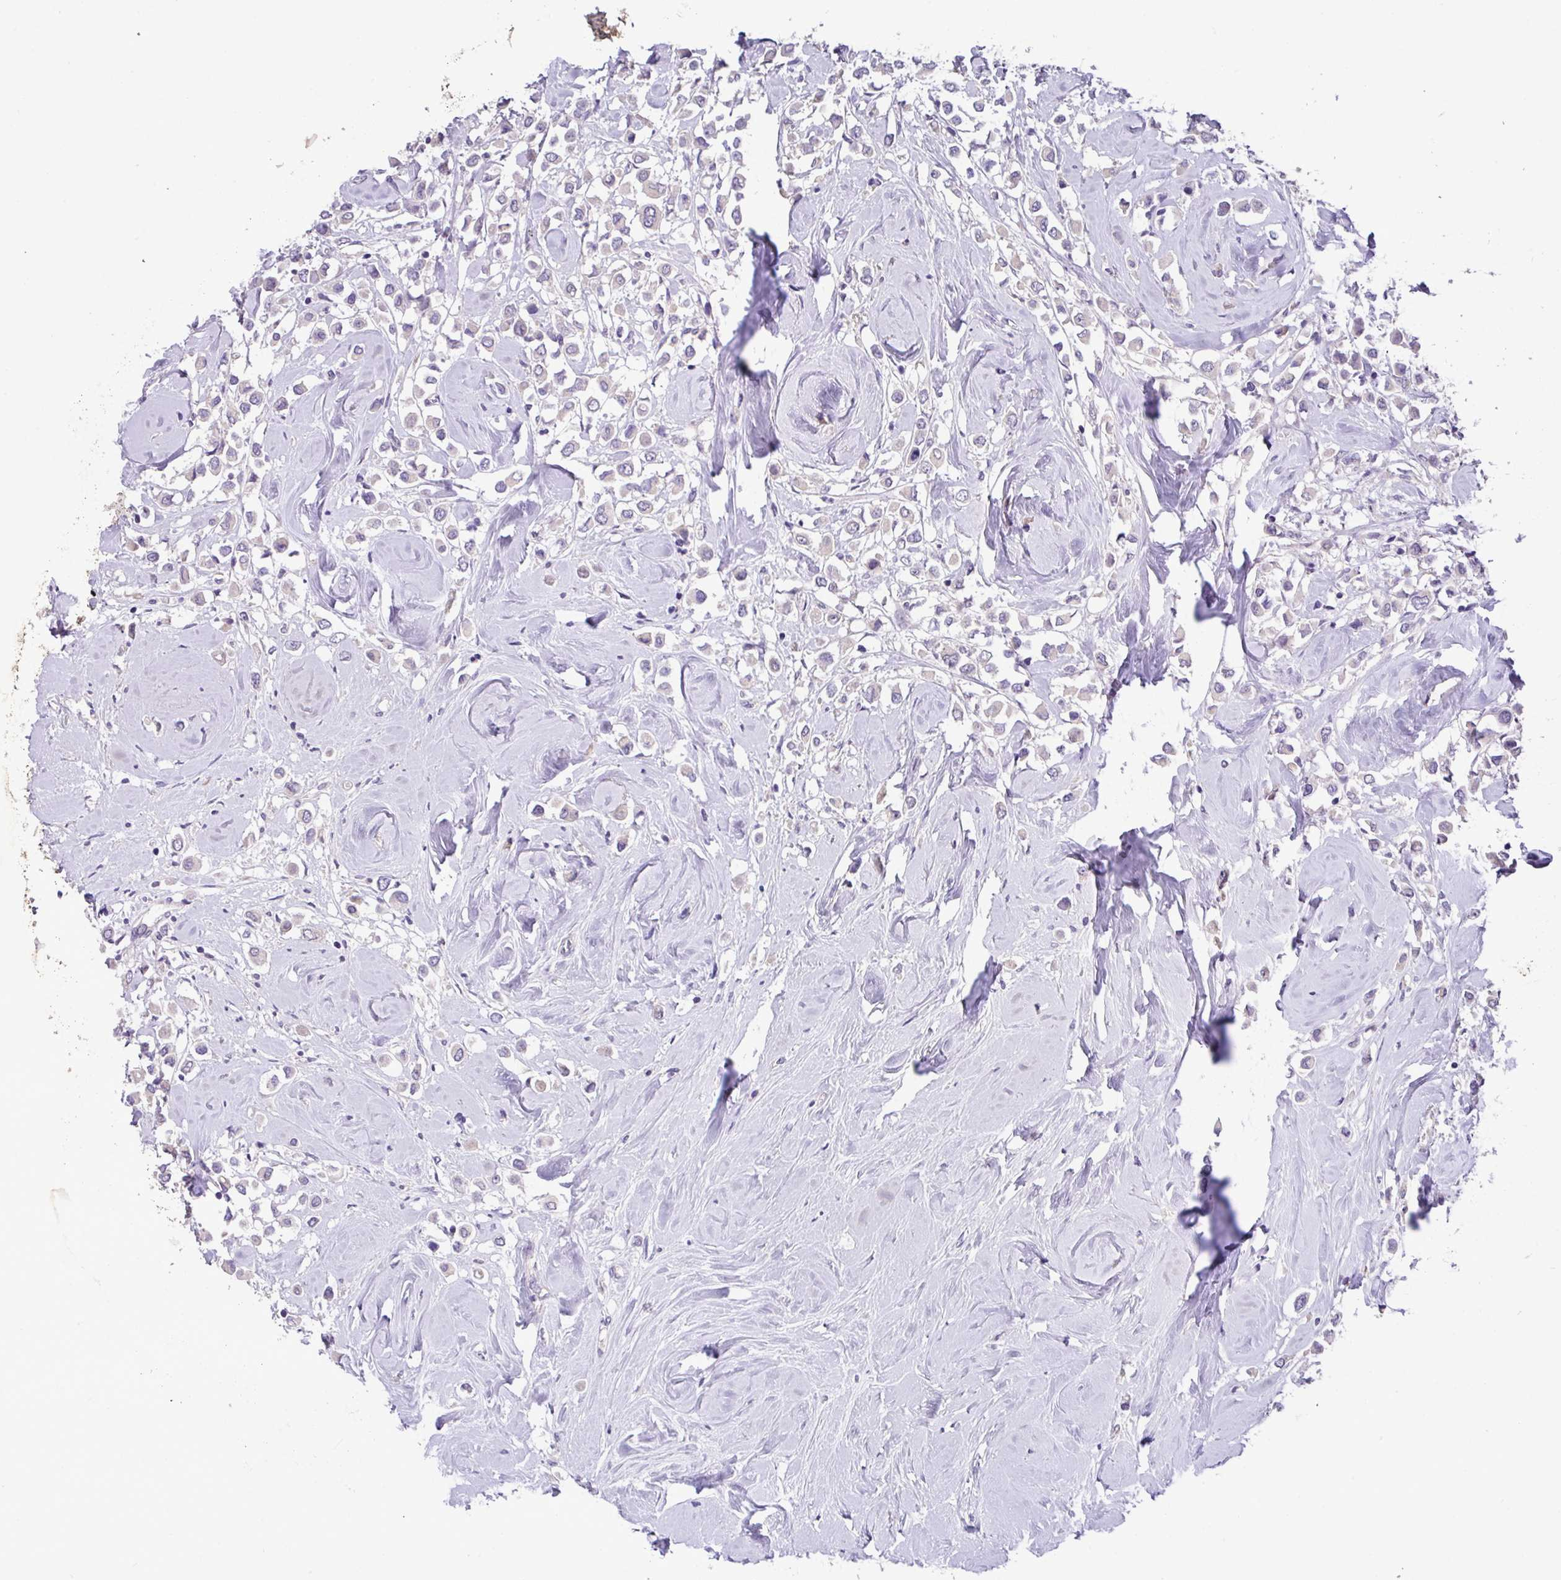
{"staining": {"intensity": "negative", "quantity": "none", "location": "none"}, "tissue": "breast cancer", "cell_type": "Tumor cells", "image_type": "cancer", "snomed": [{"axis": "morphology", "description": "Duct carcinoma"}, {"axis": "topography", "description": "Breast"}], "caption": "Immunohistochemistry (IHC) micrograph of breast cancer stained for a protein (brown), which reveals no expression in tumor cells.", "gene": "PAX8", "patient": {"sex": "female", "age": 61}}